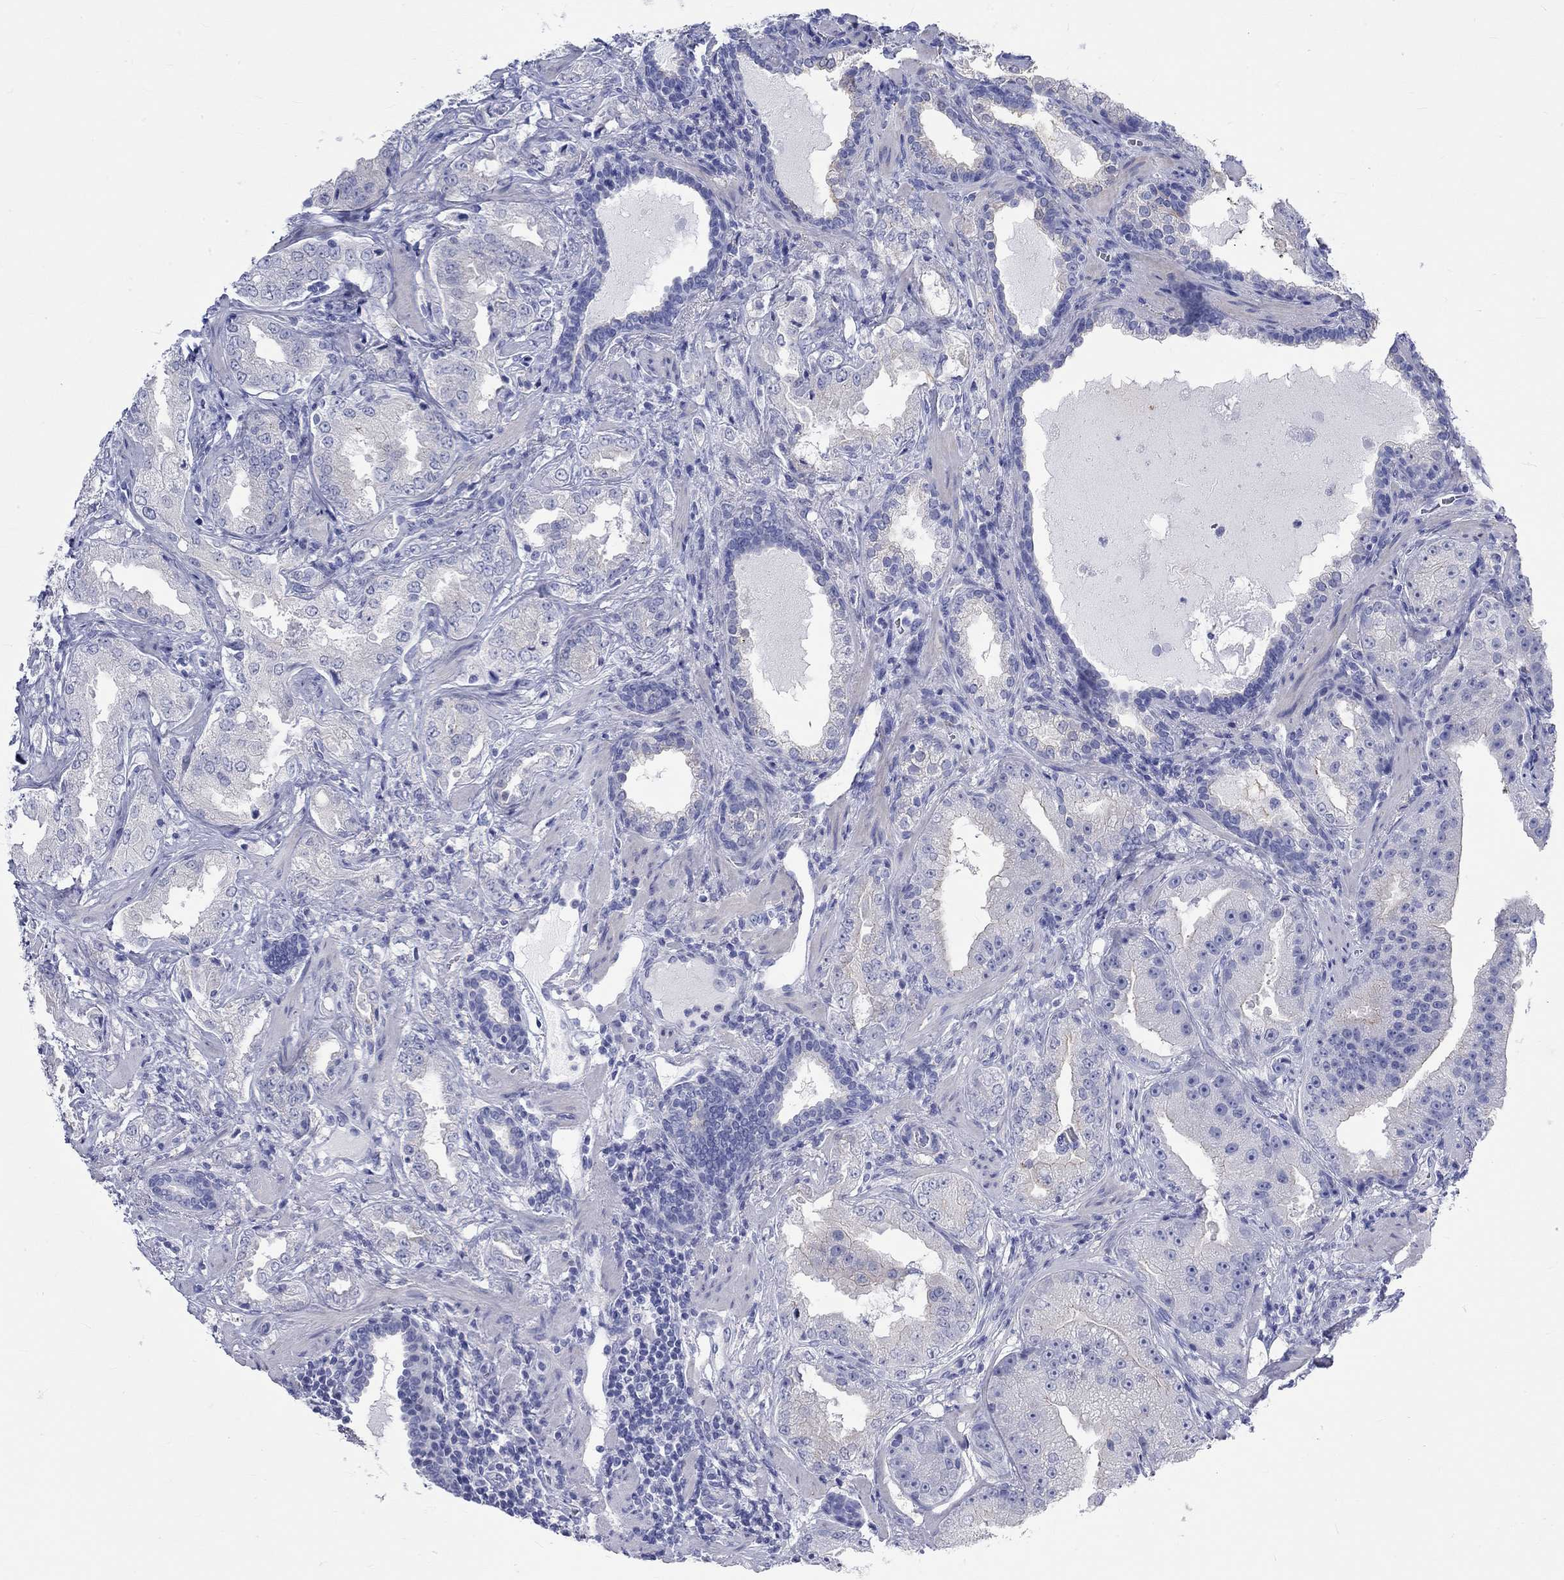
{"staining": {"intensity": "weak", "quantity": "<25%", "location": "cytoplasmic/membranous"}, "tissue": "prostate cancer", "cell_type": "Tumor cells", "image_type": "cancer", "snomed": [{"axis": "morphology", "description": "Adenocarcinoma, Low grade"}, {"axis": "topography", "description": "Prostate"}], "caption": "Tumor cells are negative for brown protein staining in adenocarcinoma (low-grade) (prostate). (Brightfield microscopy of DAB (3,3'-diaminobenzidine) immunohistochemistry (IHC) at high magnification).", "gene": "SPATA9", "patient": {"sex": "male", "age": 62}}